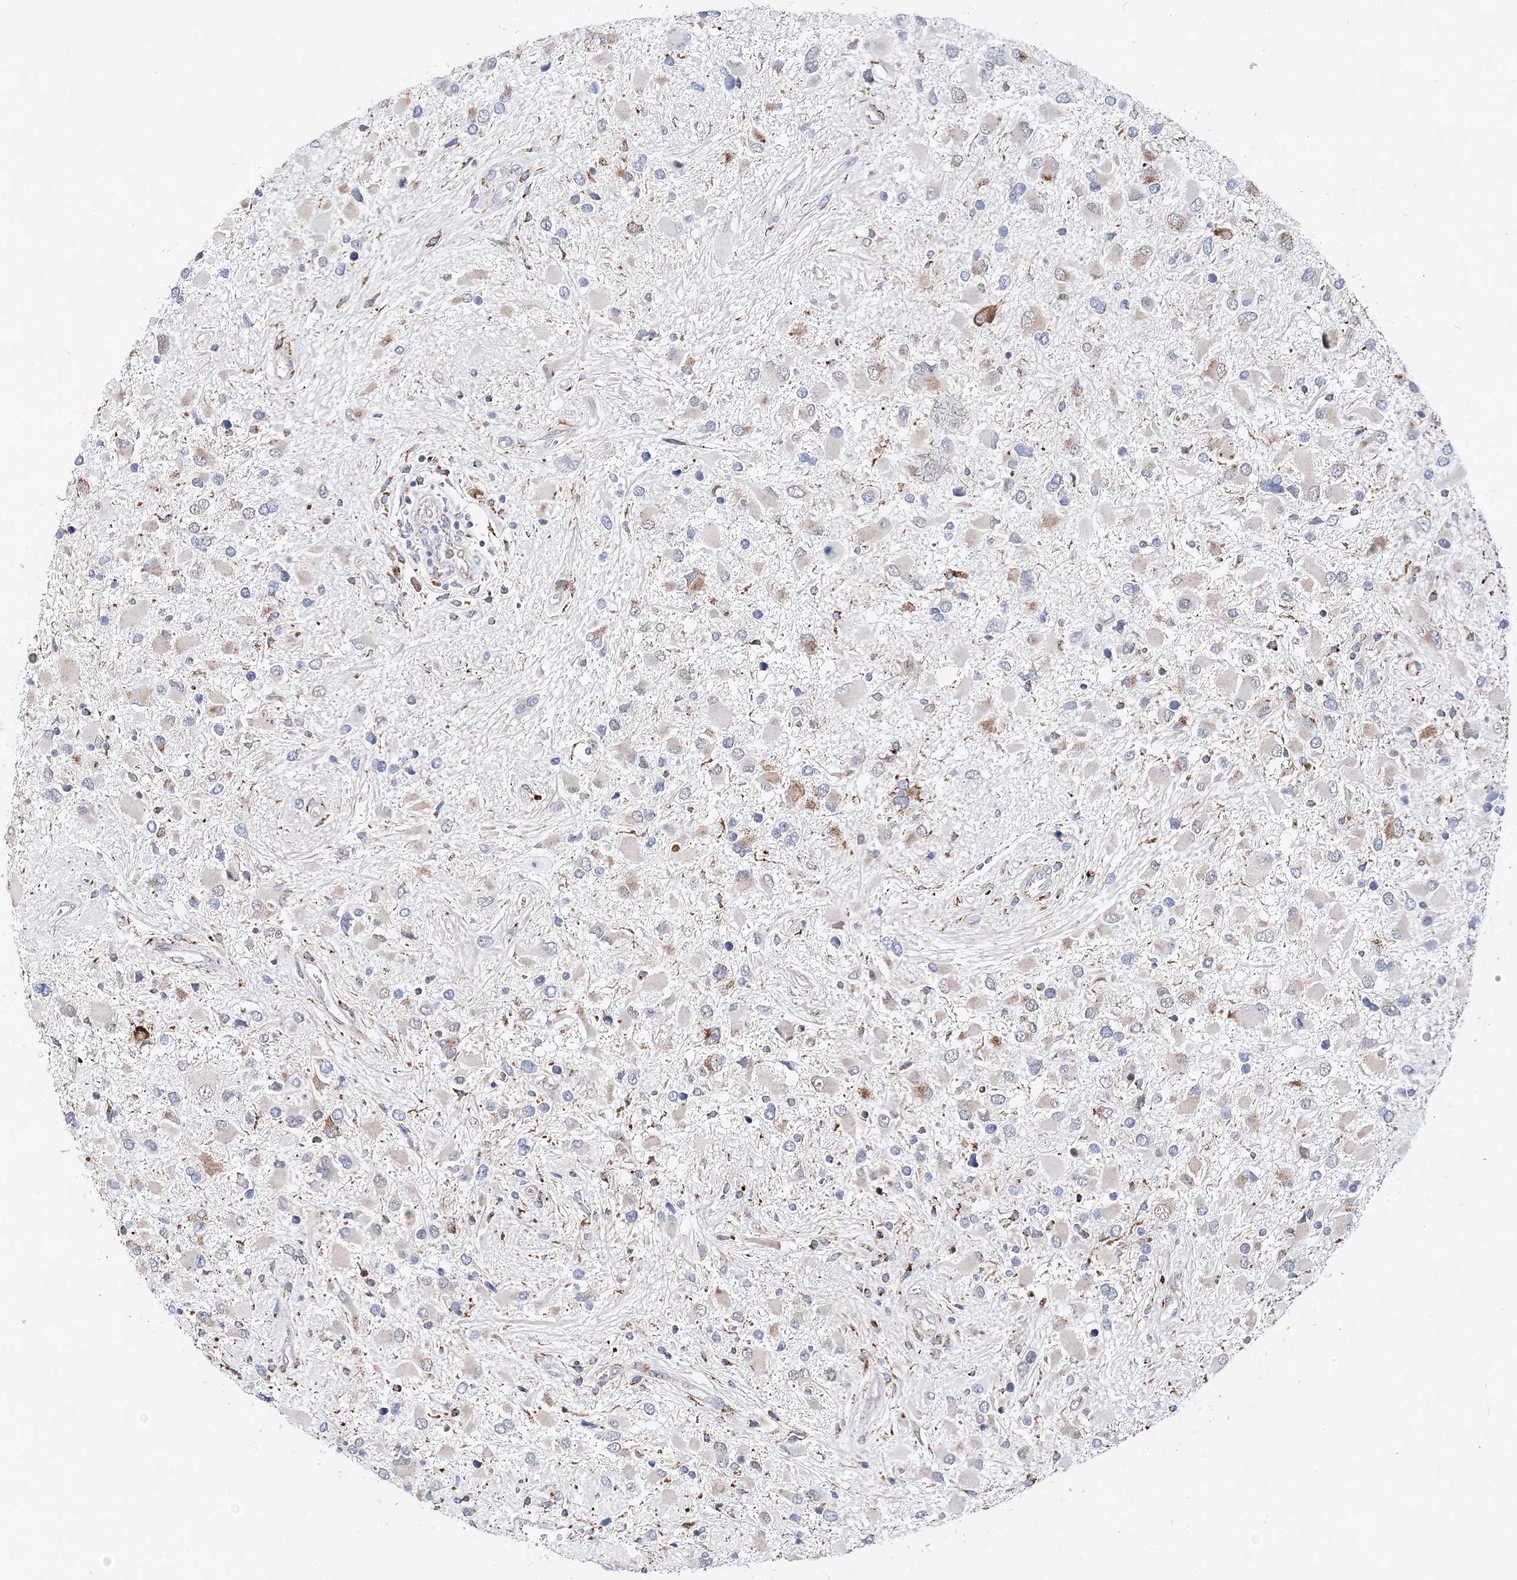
{"staining": {"intensity": "moderate", "quantity": "<25%", "location": "cytoplasmic/membranous"}, "tissue": "glioma", "cell_type": "Tumor cells", "image_type": "cancer", "snomed": [{"axis": "morphology", "description": "Glioma, malignant, High grade"}, {"axis": "topography", "description": "Brain"}], "caption": "Immunohistochemical staining of glioma displays low levels of moderate cytoplasmic/membranous staining in about <25% of tumor cells. The staining was performed using DAB (3,3'-diaminobenzidine), with brown indicating positive protein expression. Nuclei are stained blue with hematoxylin.", "gene": "C3orf38", "patient": {"sex": "male", "age": 53}}